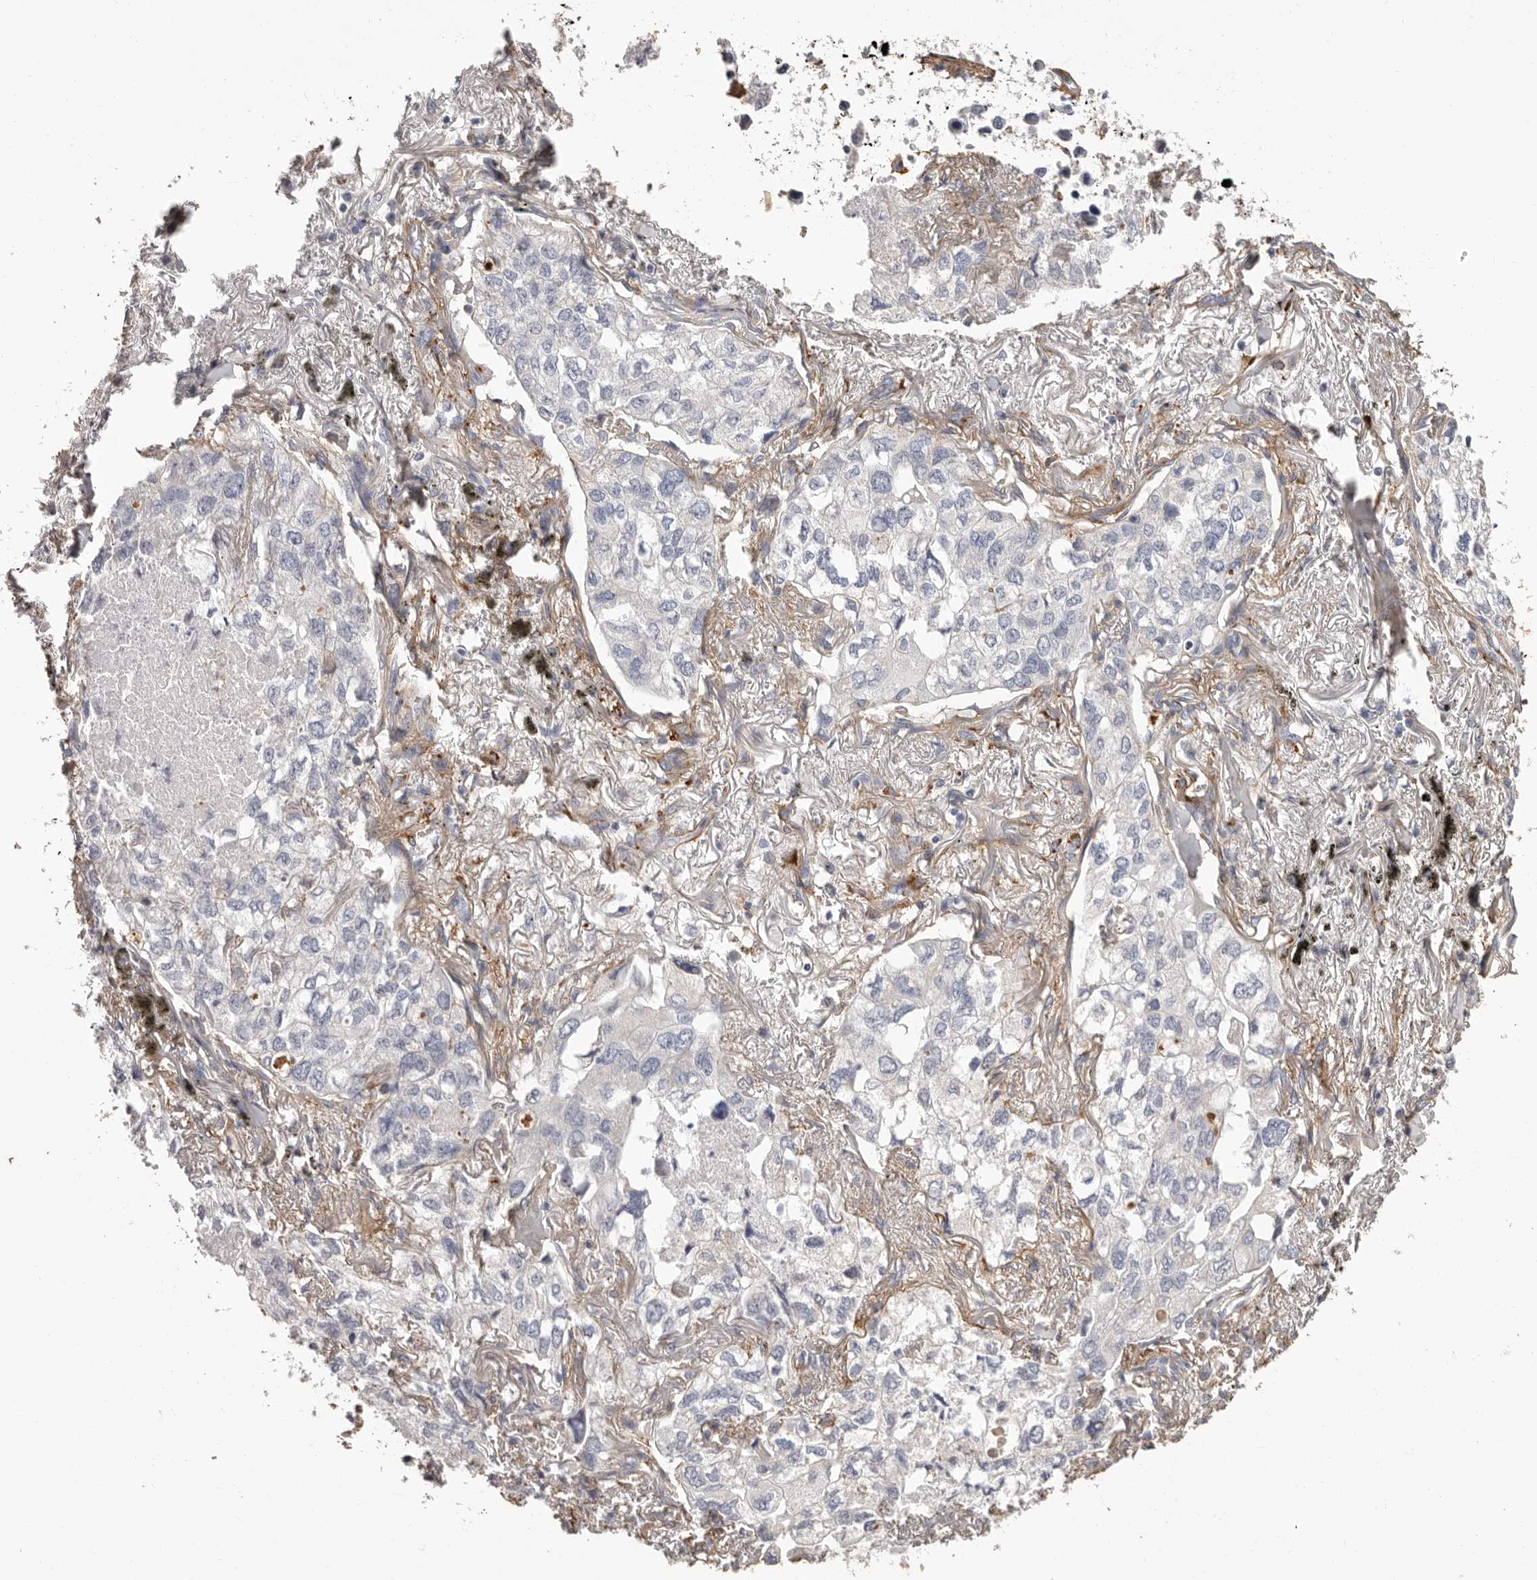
{"staining": {"intensity": "negative", "quantity": "none", "location": "none"}, "tissue": "lung cancer", "cell_type": "Tumor cells", "image_type": "cancer", "snomed": [{"axis": "morphology", "description": "Adenocarcinoma, NOS"}, {"axis": "topography", "description": "Lung"}], "caption": "IHC of lung cancer (adenocarcinoma) shows no positivity in tumor cells.", "gene": "COL6A1", "patient": {"sex": "male", "age": 65}}